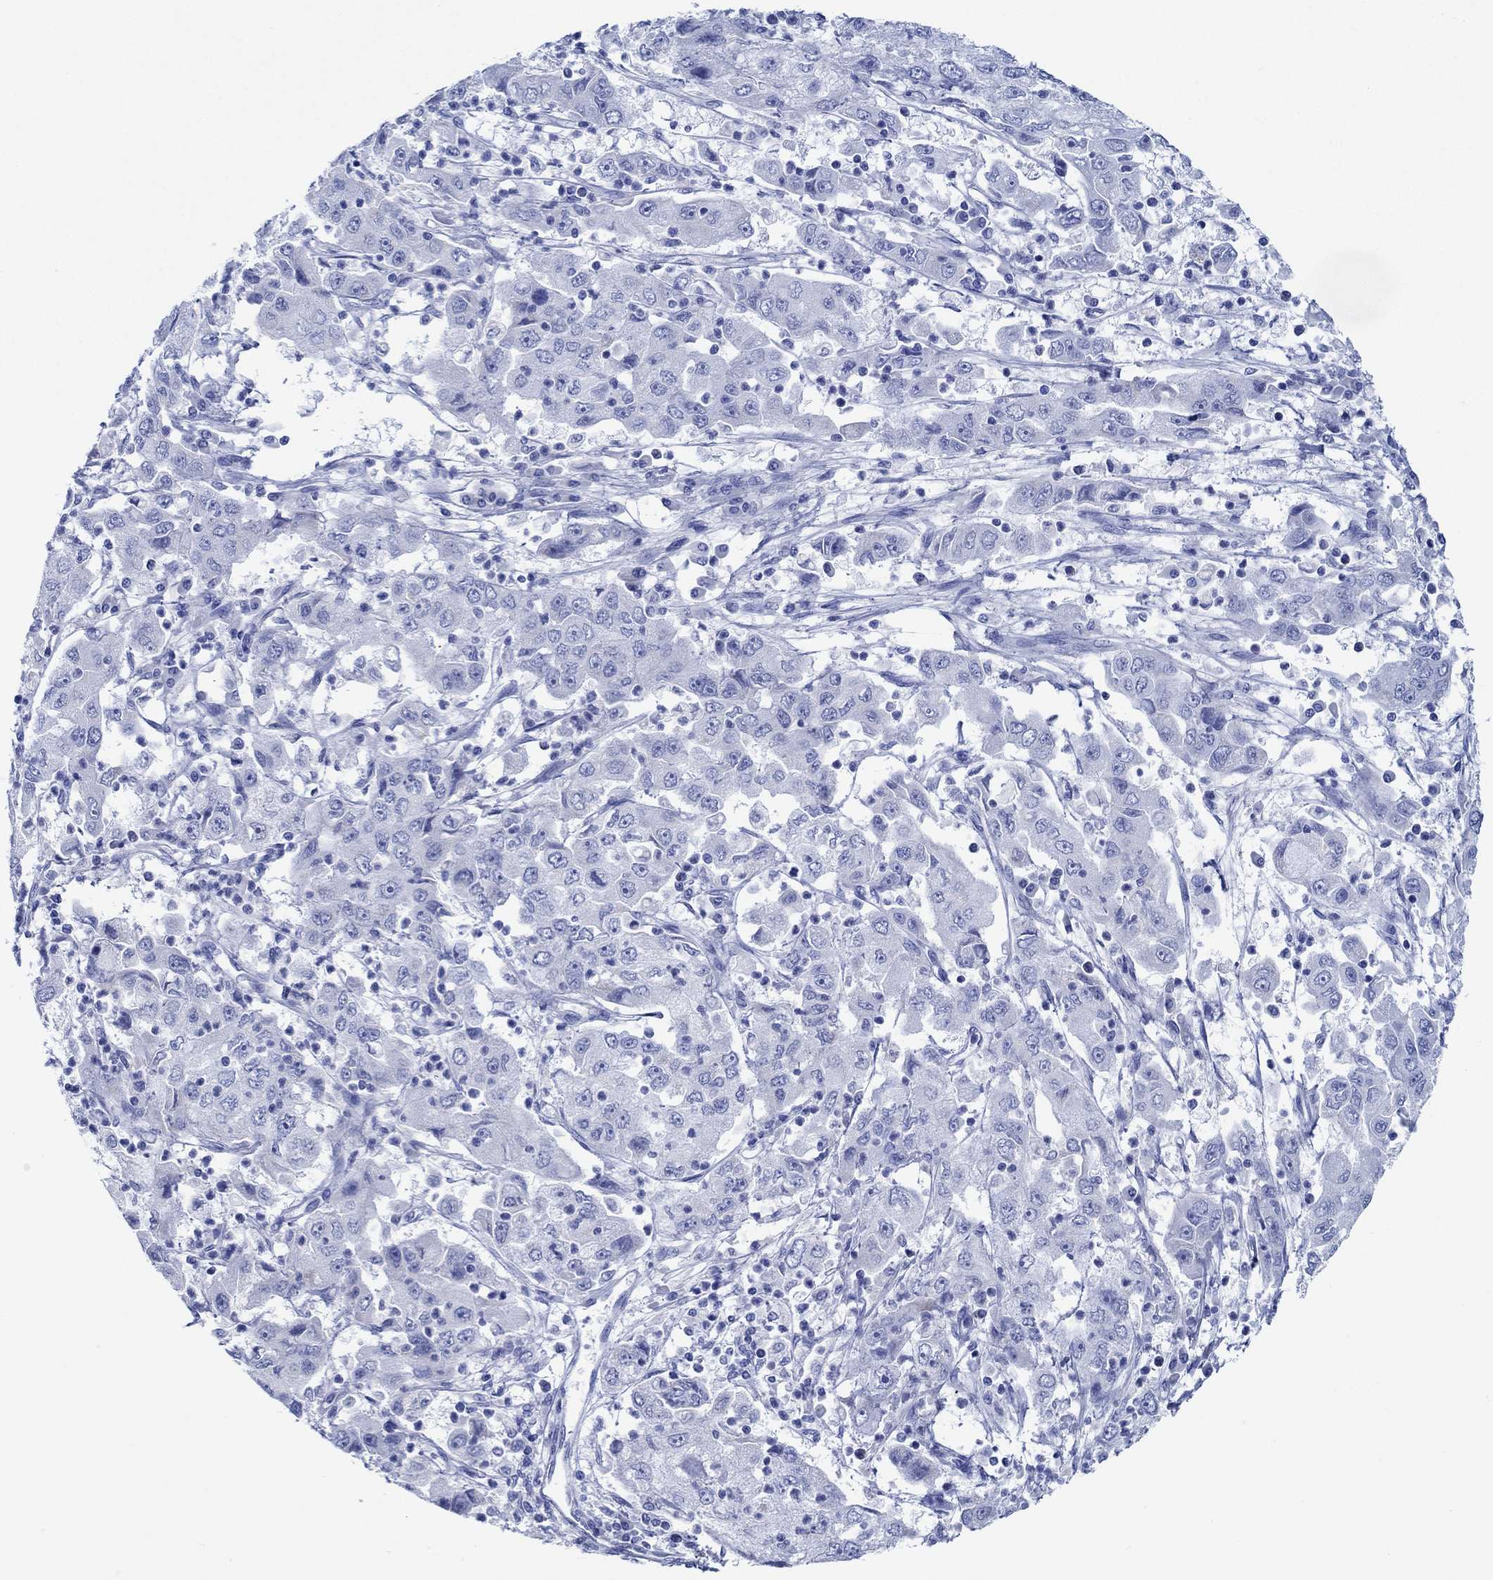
{"staining": {"intensity": "negative", "quantity": "none", "location": "none"}, "tissue": "cervical cancer", "cell_type": "Tumor cells", "image_type": "cancer", "snomed": [{"axis": "morphology", "description": "Squamous cell carcinoma, NOS"}, {"axis": "topography", "description": "Cervix"}], "caption": "IHC image of neoplastic tissue: human cervical cancer (squamous cell carcinoma) stained with DAB exhibits no significant protein positivity in tumor cells. The staining was performed using DAB to visualize the protein expression in brown, while the nuclei were stained in blue with hematoxylin (Magnification: 20x).", "gene": "IGFBP6", "patient": {"sex": "female", "age": 36}}